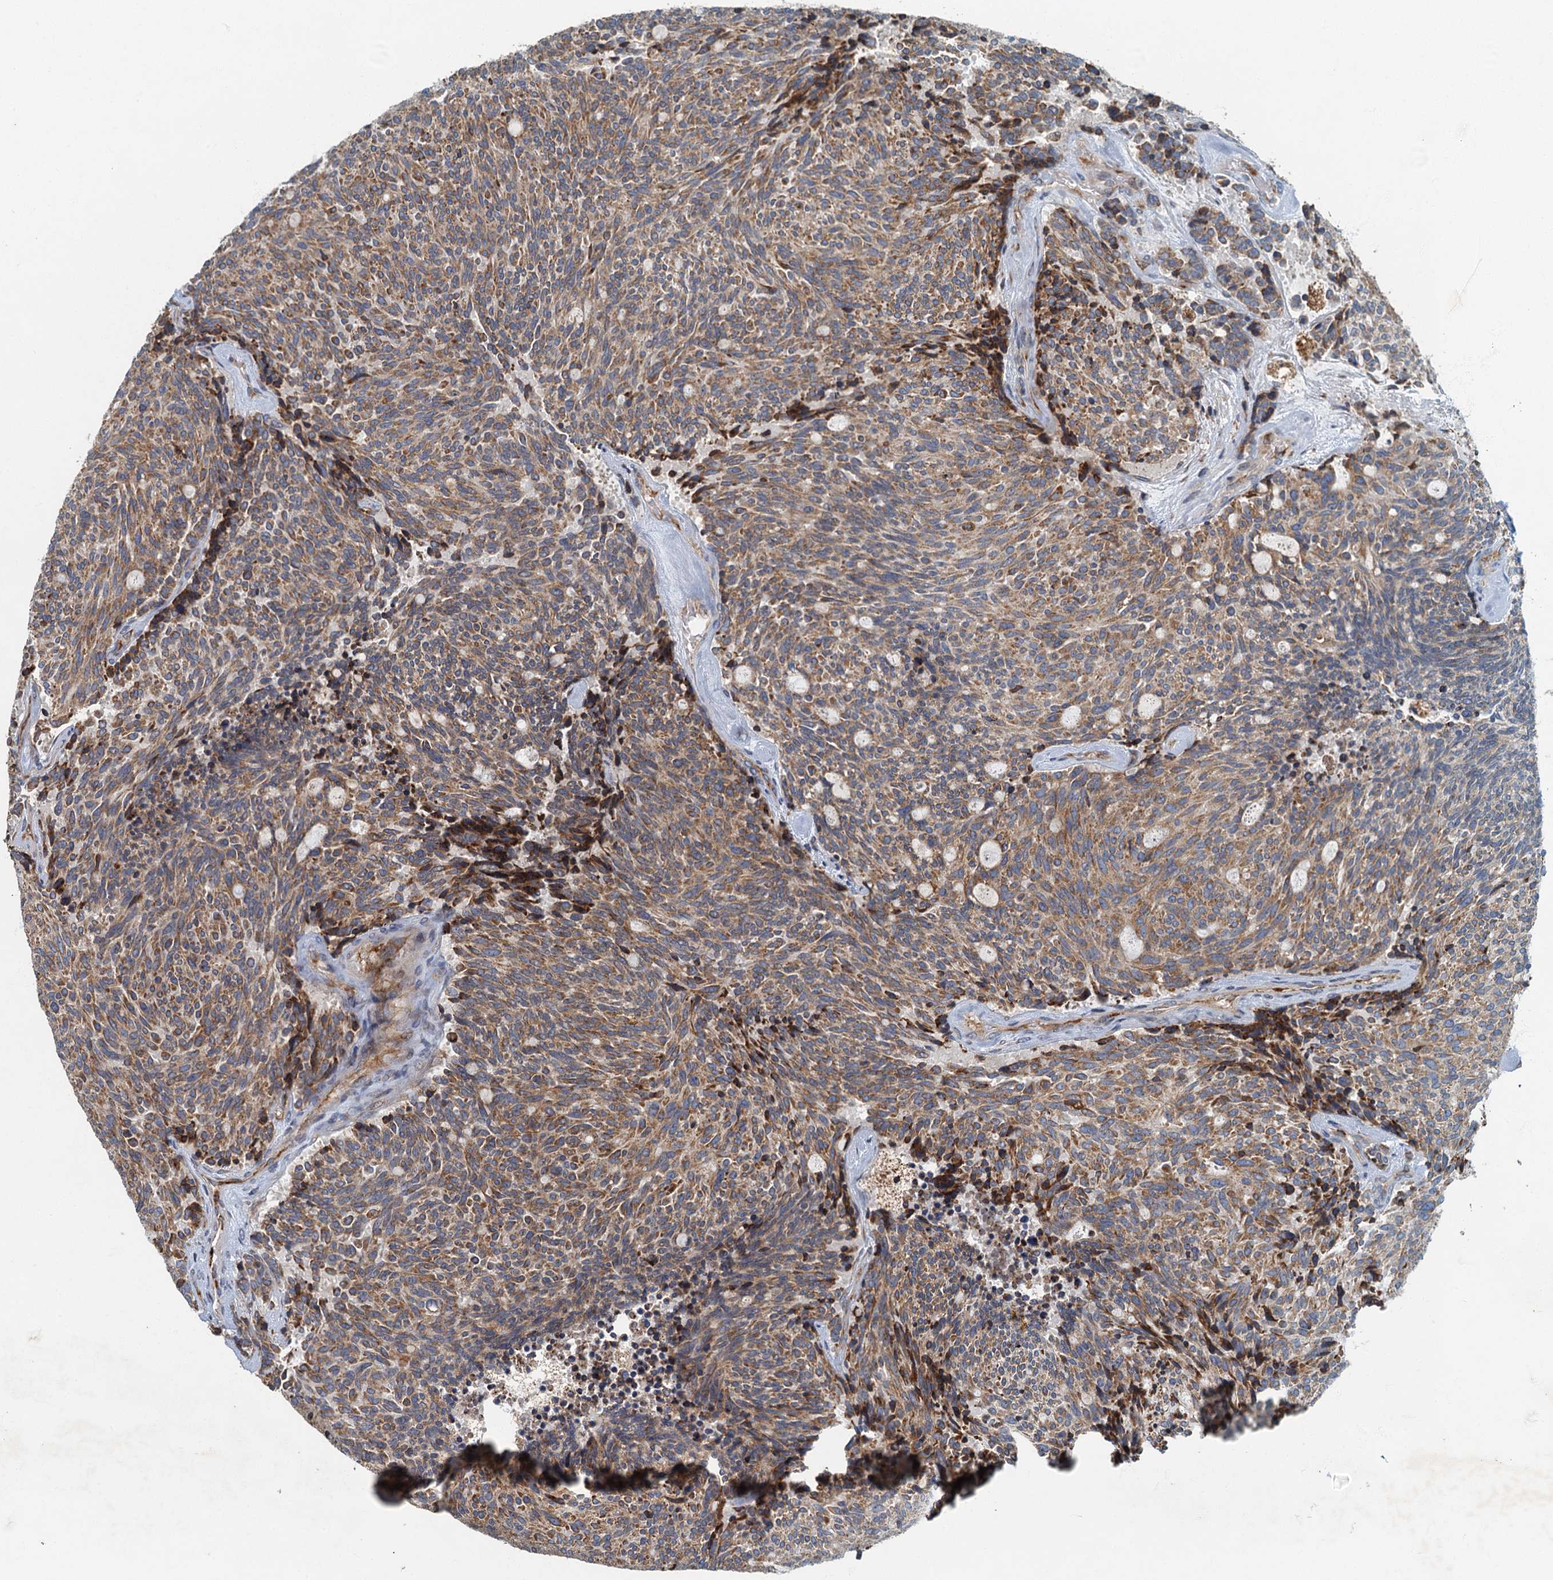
{"staining": {"intensity": "moderate", "quantity": ">75%", "location": "cytoplasmic/membranous"}, "tissue": "carcinoid", "cell_type": "Tumor cells", "image_type": "cancer", "snomed": [{"axis": "morphology", "description": "Carcinoid, malignant, NOS"}, {"axis": "topography", "description": "Pancreas"}], "caption": "Immunohistochemical staining of human carcinoid (malignant) displays moderate cytoplasmic/membranous protein expression in about >75% of tumor cells.", "gene": "SPDYC", "patient": {"sex": "female", "age": 54}}